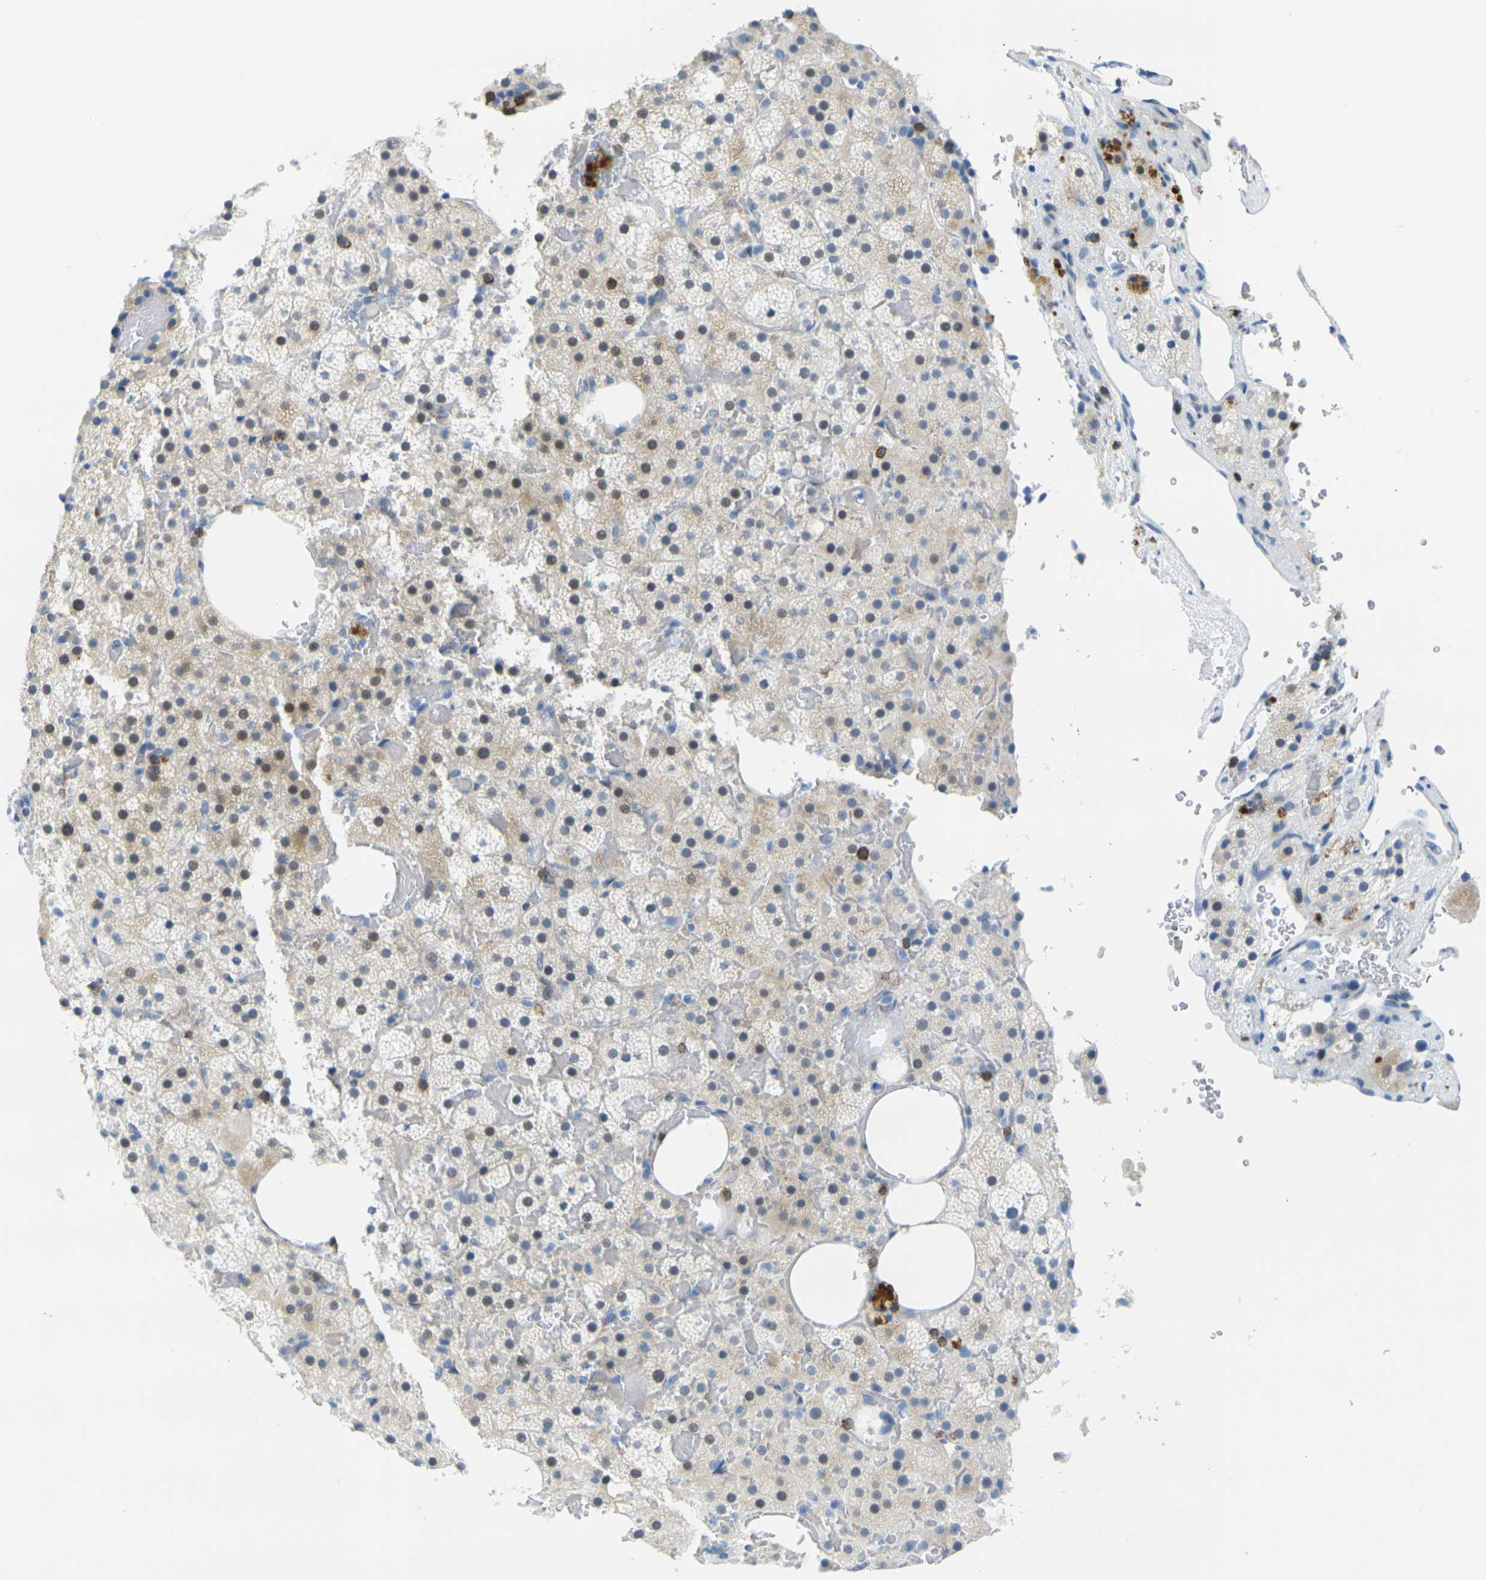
{"staining": {"intensity": "weak", "quantity": "<25%", "location": "cytoplasmic/membranous"}, "tissue": "adrenal gland", "cell_type": "Glandular cells", "image_type": "normal", "snomed": [{"axis": "morphology", "description": "Normal tissue, NOS"}, {"axis": "topography", "description": "Adrenal gland"}], "caption": "This is an immunohistochemistry micrograph of unremarkable adrenal gland. There is no staining in glandular cells.", "gene": "CD3D", "patient": {"sex": "female", "age": 59}}